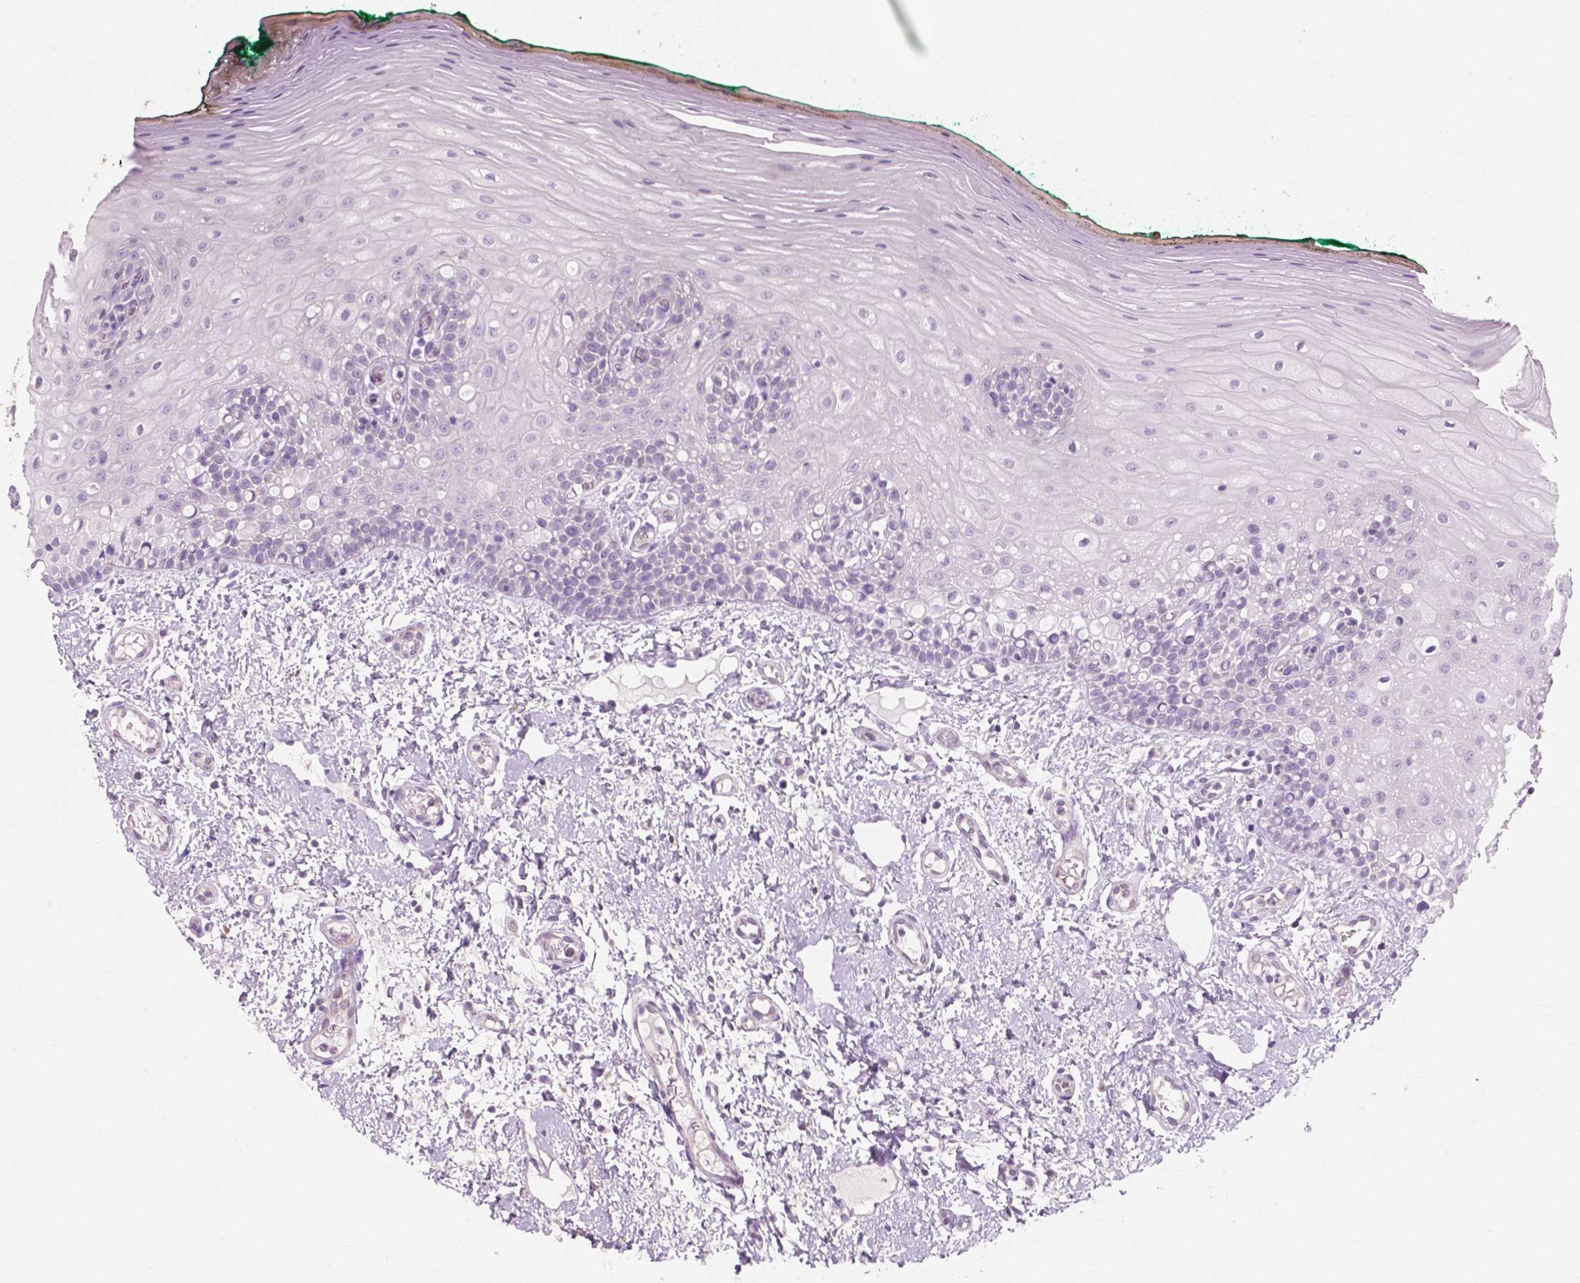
{"staining": {"intensity": "negative", "quantity": "none", "location": "none"}, "tissue": "oral mucosa", "cell_type": "Squamous epithelial cells", "image_type": "normal", "snomed": [{"axis": "morphology", "description": "Normal tissue, NOS"}, {"axis": "topography", "description": "Oral tissue"}], "caption": "Squamous epithelial cells are negative for brown protein staining in normal oral mucosa. (Brightfield microscopy of DAB IHC at high magnification).", "gene": "AWAT1", "patient": {"sex": "female", "age": 83}}